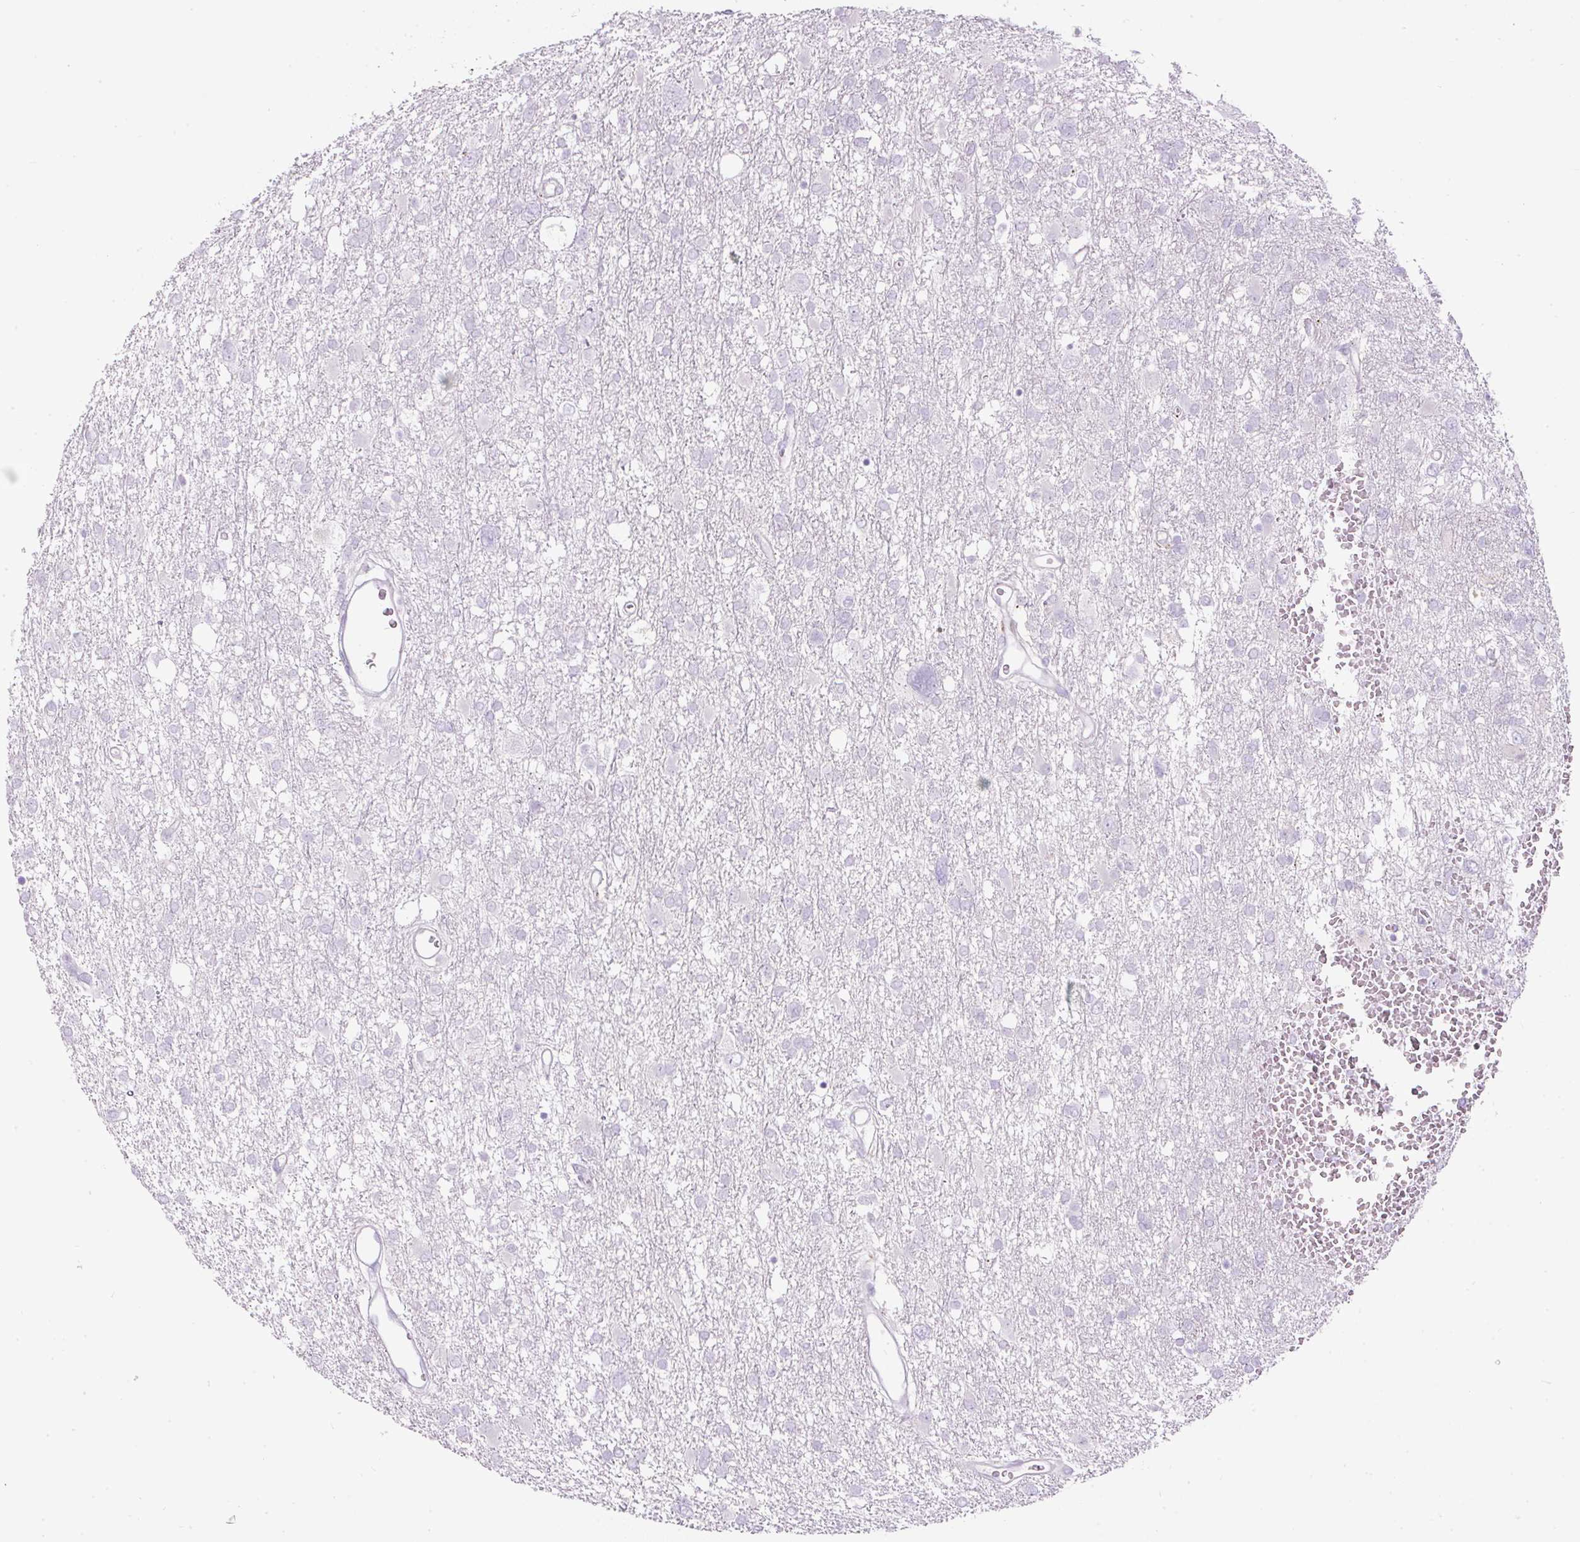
{"staining": {"intensity": "negative", "quantity": "none", "location": "none"}, "tissue": "glioma", "cell_type": "Tumor cells", "image_type": "cancer", "snomed": [{"axis": "morphology", "description": "Glioma, malignant, High grade"}, {"axis": "topography", "description": "Brain"}], "caption": "The photomicrograph exhibits no staining of tumor cells in malignant glioma (high-grade).", "gene": "FGFBP3", "patient": {"sex": "male", "age": 61}}